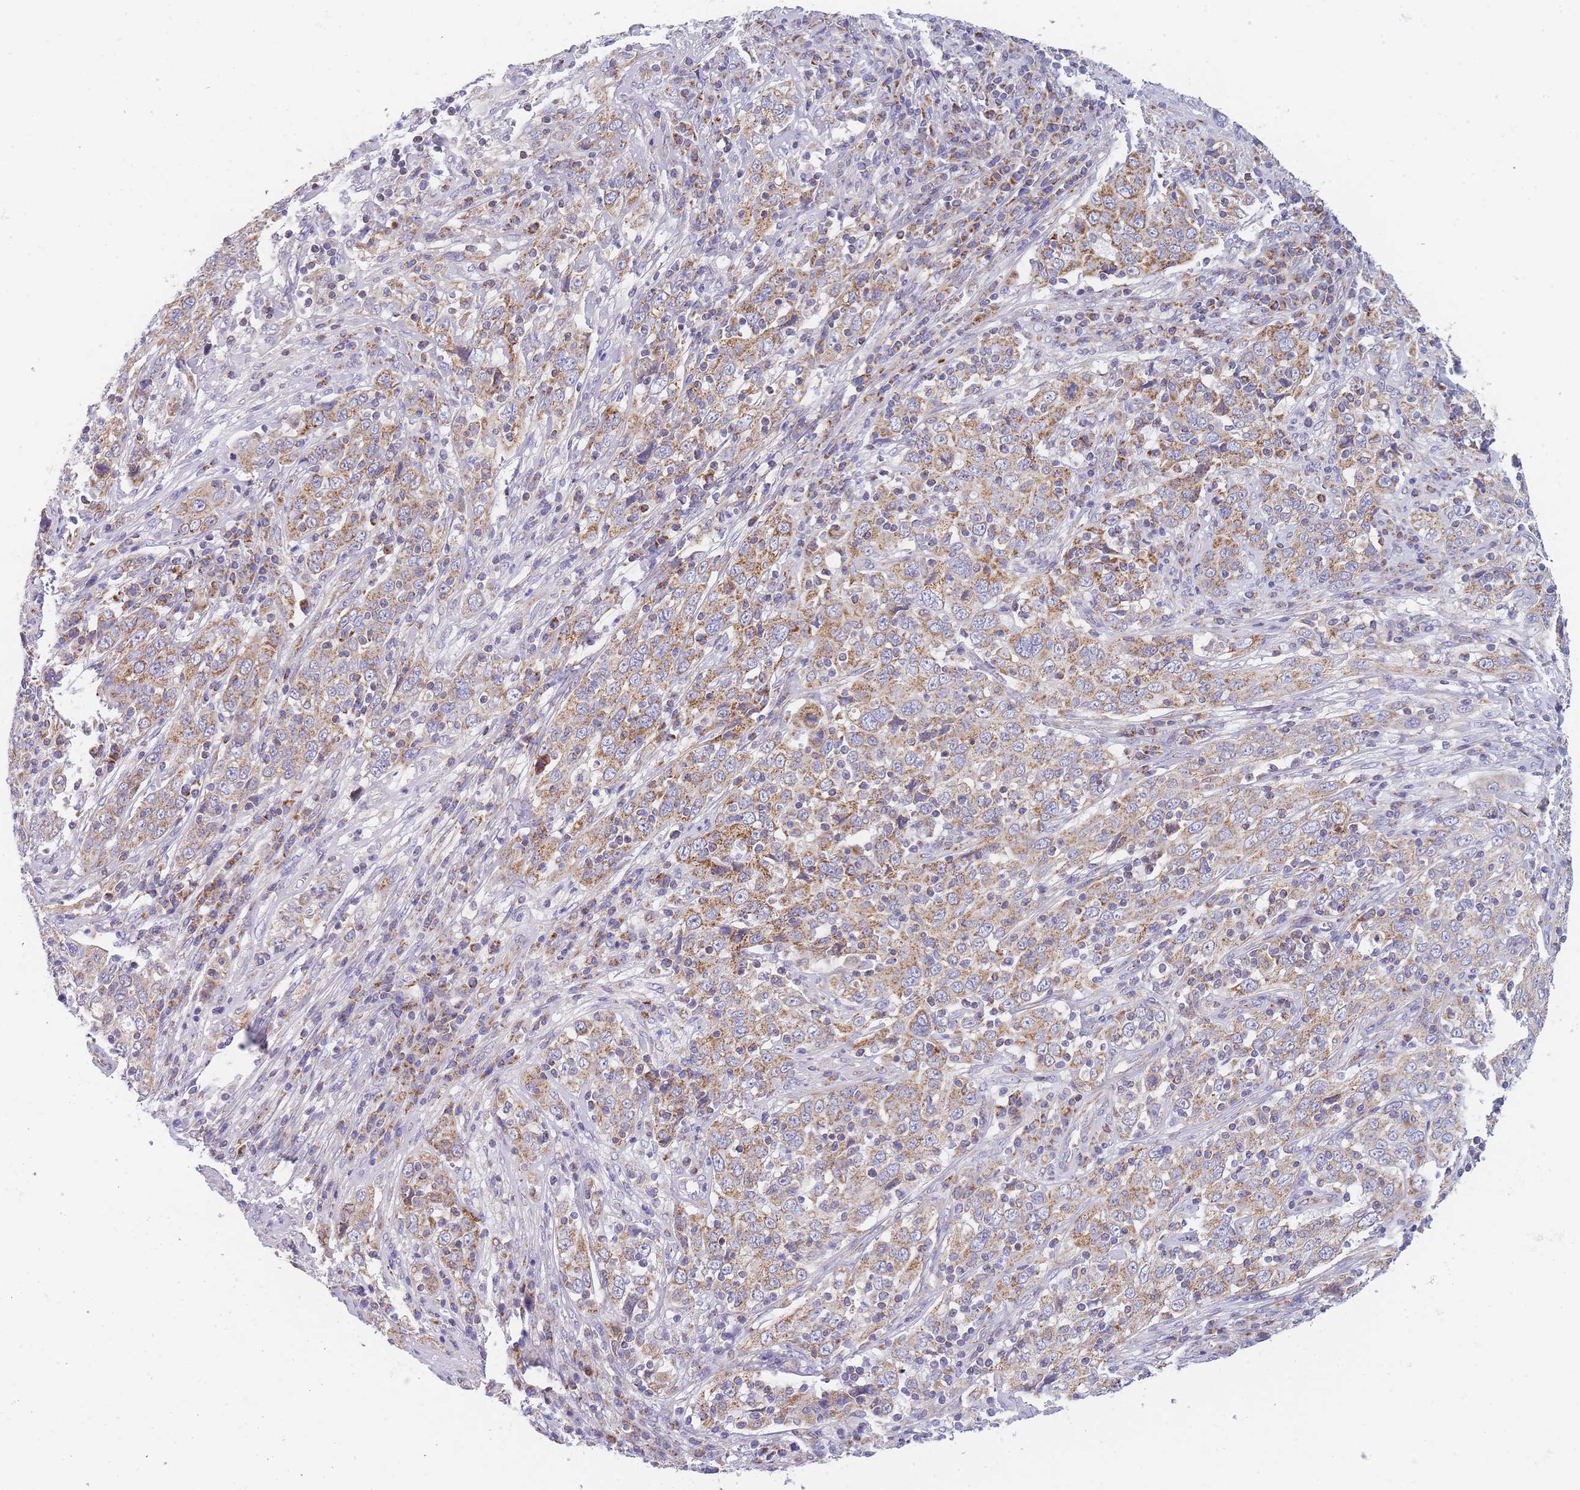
{"staining": {"intensity": "moderate", "quantity": "25%-75%", "location": "cytoplasmic/membranous"}, "tissue": "cervical cancer", "cell_type": "Tumor cells", "image_type": "cancer", "snomed": [{"axis": "morphology", "description": "Squamous cell carcinoma, NOS"}, {"axis": "topography", "description": "Cervix"}], "caption": "Immunohistochemical staining of human cervical cancer shows moderate cytoplasmic/membranous protein staining in approximately 25%-75% of tumor cells. Ihc stains the protein of interest in brown and the nuclei are stained blue.", "gene": "MRPS11", "patient": {"sex": "female", "age": 46}}